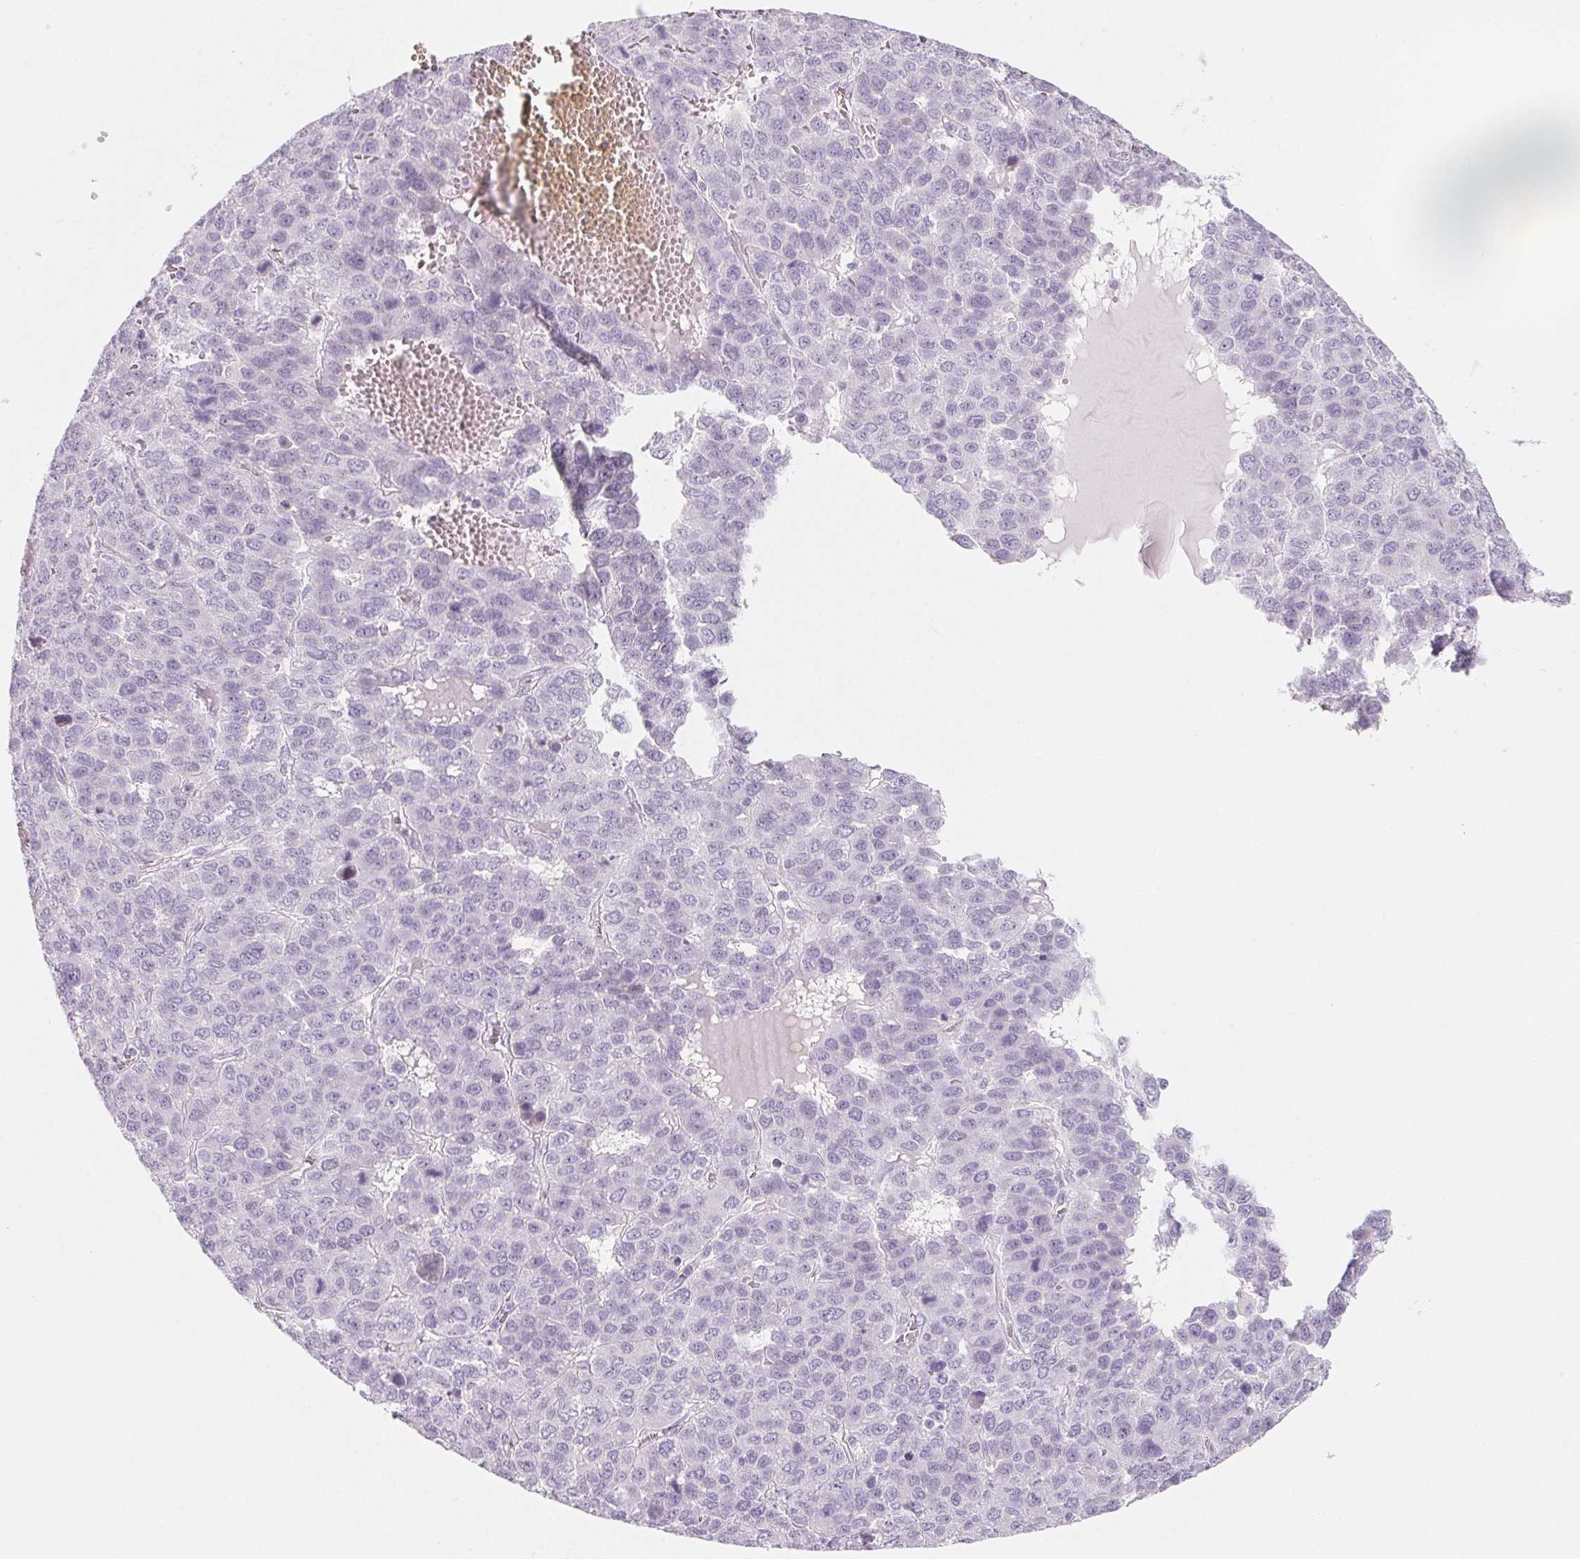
{"staining": {"intensity": "negative", "quantity": "none", "location": "none"}, "tissue": "liver cancer", "cell_type": "Tumor cells", "image_type": "cancer", "snomed": [{"axis": "morphology", "description": "Carcinoma, Hepatocellular, NOS"}, {"axis": "topography", "description": "Liver"}], "caption": "The IHC histopathology image has no significant expression in tumor cells of liver cancer (hepatocellular carcinoma) tissue.", "gene": "SH3GL2", "patient": {"sex": "male", "age": 69}}